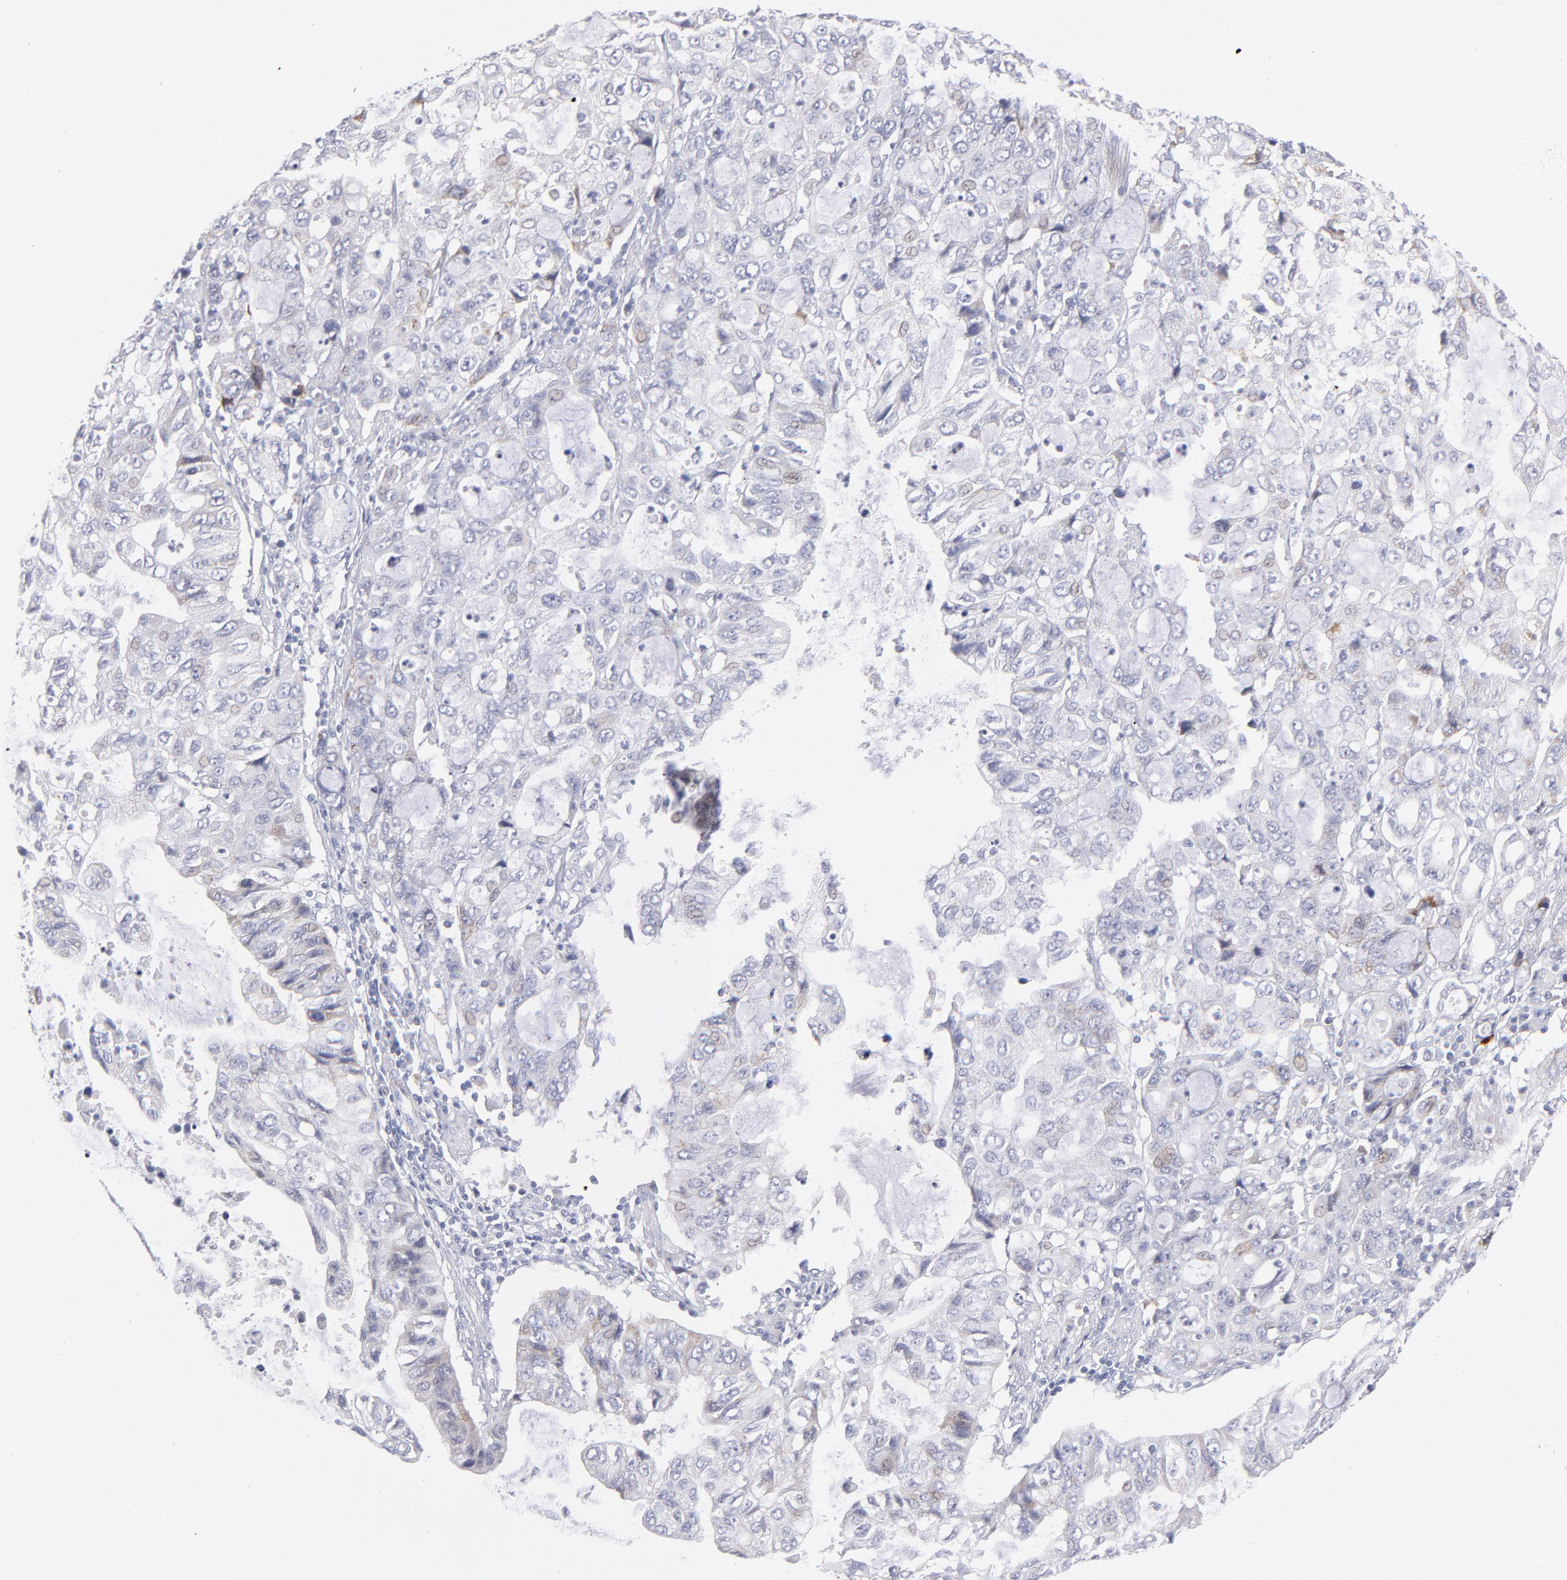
{"staining": {"intensity": "weak", "quantity": "<25%", "location": "cytoplasmic/membranous"}, "tissue": "stomach cancer", "cell_type": "Tumor cells", "image_type": "cancer", "snomed": [{"axis": "morphology", "description": "Adenocarcinoma, NOS"}, {"axis": "topography", "description": "Stomach, upper"}], "caption": "Tumor cells are negative for protein expression in human adenocarcinoma (stomach). (IHC, brightfield microscopy, high magnification).", "gene": "MTHFD2", "patient": {"sex": "female", "age": 52}}